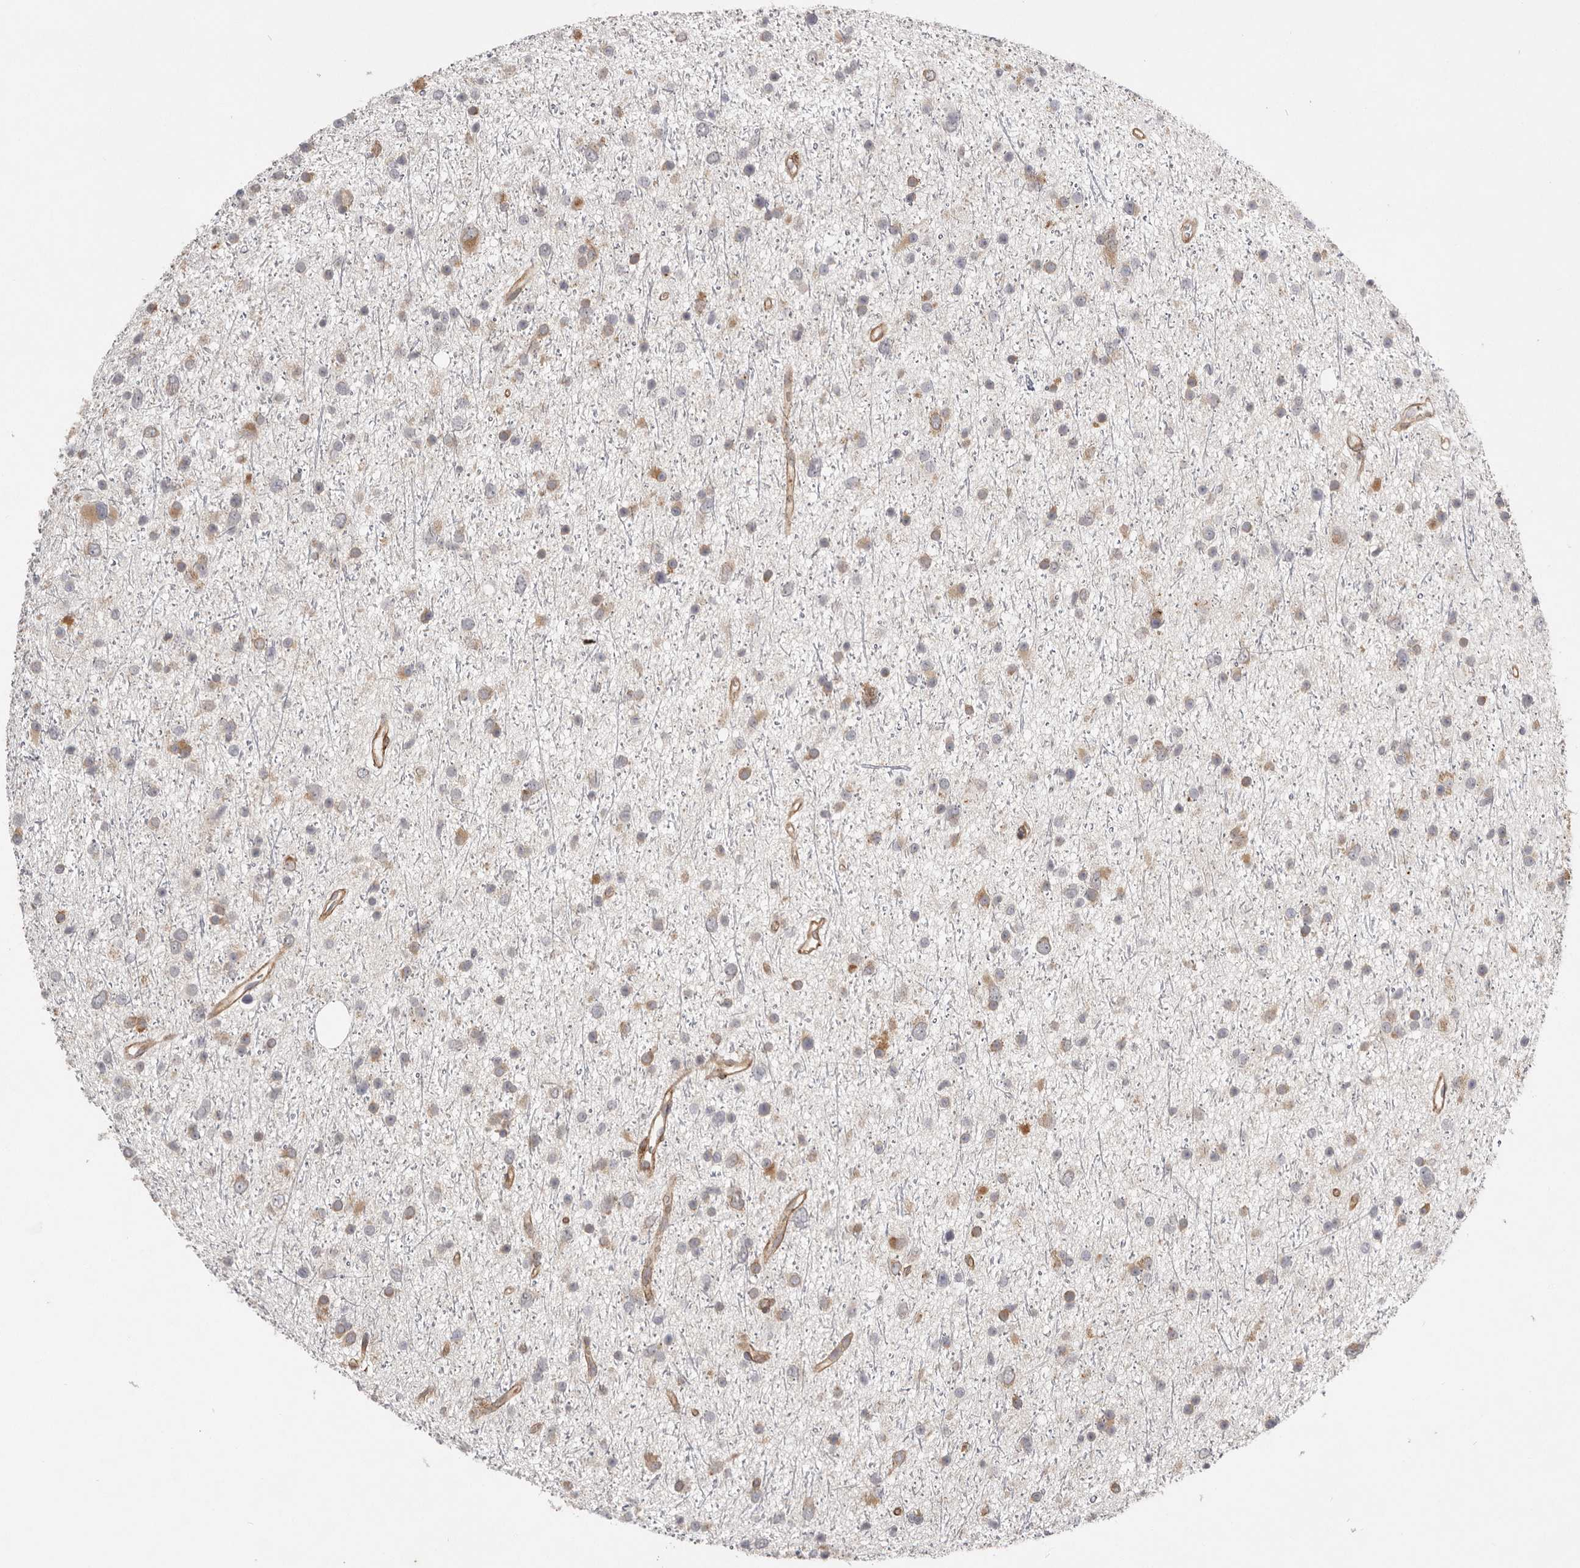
{"staining": {"intensity": "weak", "quantity": "25%-75%", "location": "cytoplasmic/membranous"}, "tissue": "glioma", "cell_type": "Tumor cells", "image_type": "cancer", "snomed": [{"axis": "morphology", "description": "Glioma, malignant, Low grade"}, {"axis": "topography", "description": "Cerebral cortex"}], "caption": "Protein positivity by immunohistochemistry (IHC) displays weak cytoplasmic/membranous positivity in about 25%-75% of tumor cells in malignant glioma (low-grade).", "gene": "WDTC1", "patient": {"sex": "female", "age": 39}}